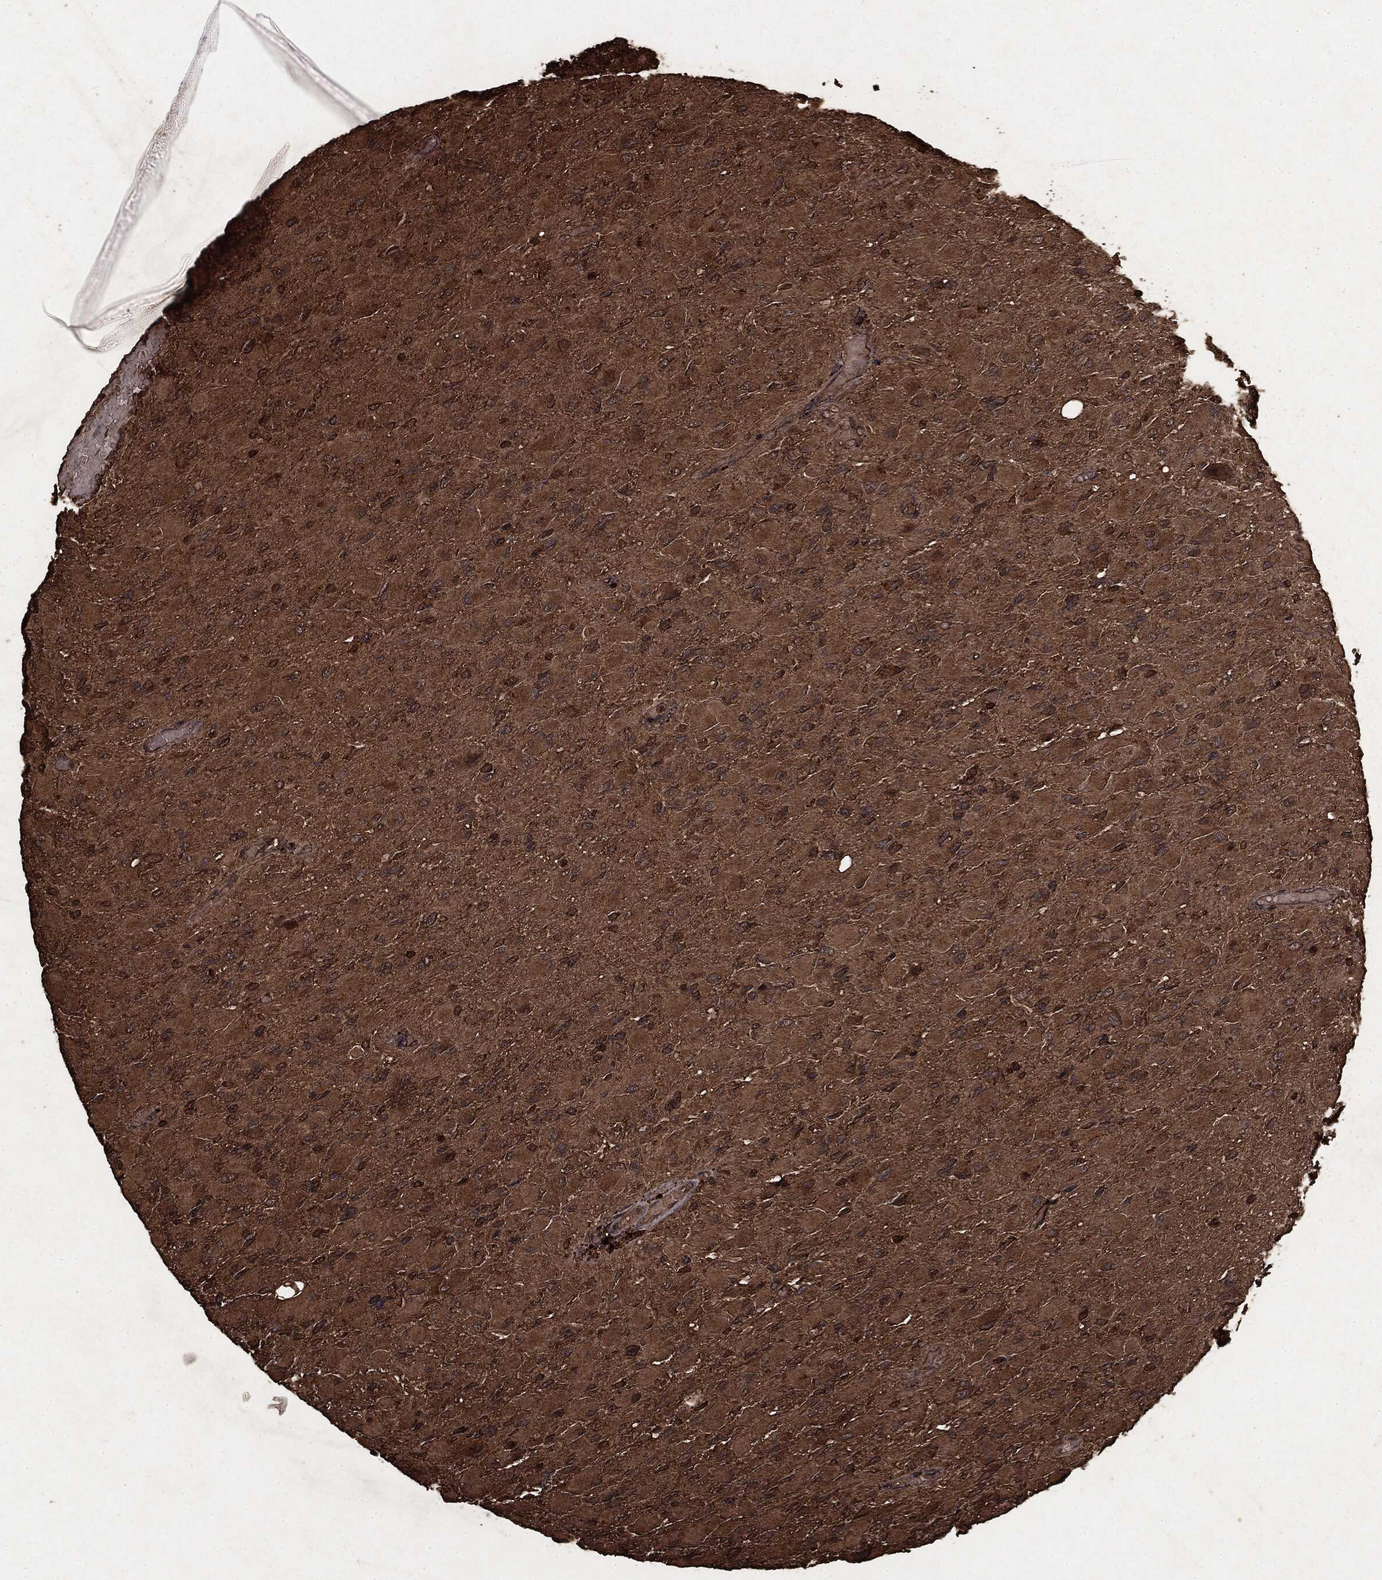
{"staining": {"intensity": "moderate", "quantity": ">75%", "location": "cytoplasmic/membranous"}, "tissue": "glioma", "cell_type": "Tumor cells", "image_type": "cancer", "snomed": [{"axis": "morphology", "description": "Glioma, malignant, High grade"}, {"axis": "topography", "description": "Cerebral cortex"}], "caption": "High-power microscopy captured an immunohistochemistry micrograph of malignant high-grade glioma, revealing moderate cytoplasmic/membranous positivity in approximately >75% of tumor cells. The staining is performed using DAB (3,3'-diaminobenzidine) brown chromogen to label protein expression. The nuclei are counter-stained blue using hematoxylin.", "gene": "ARAF", "patient": {"sex": "female", "age": 36}}